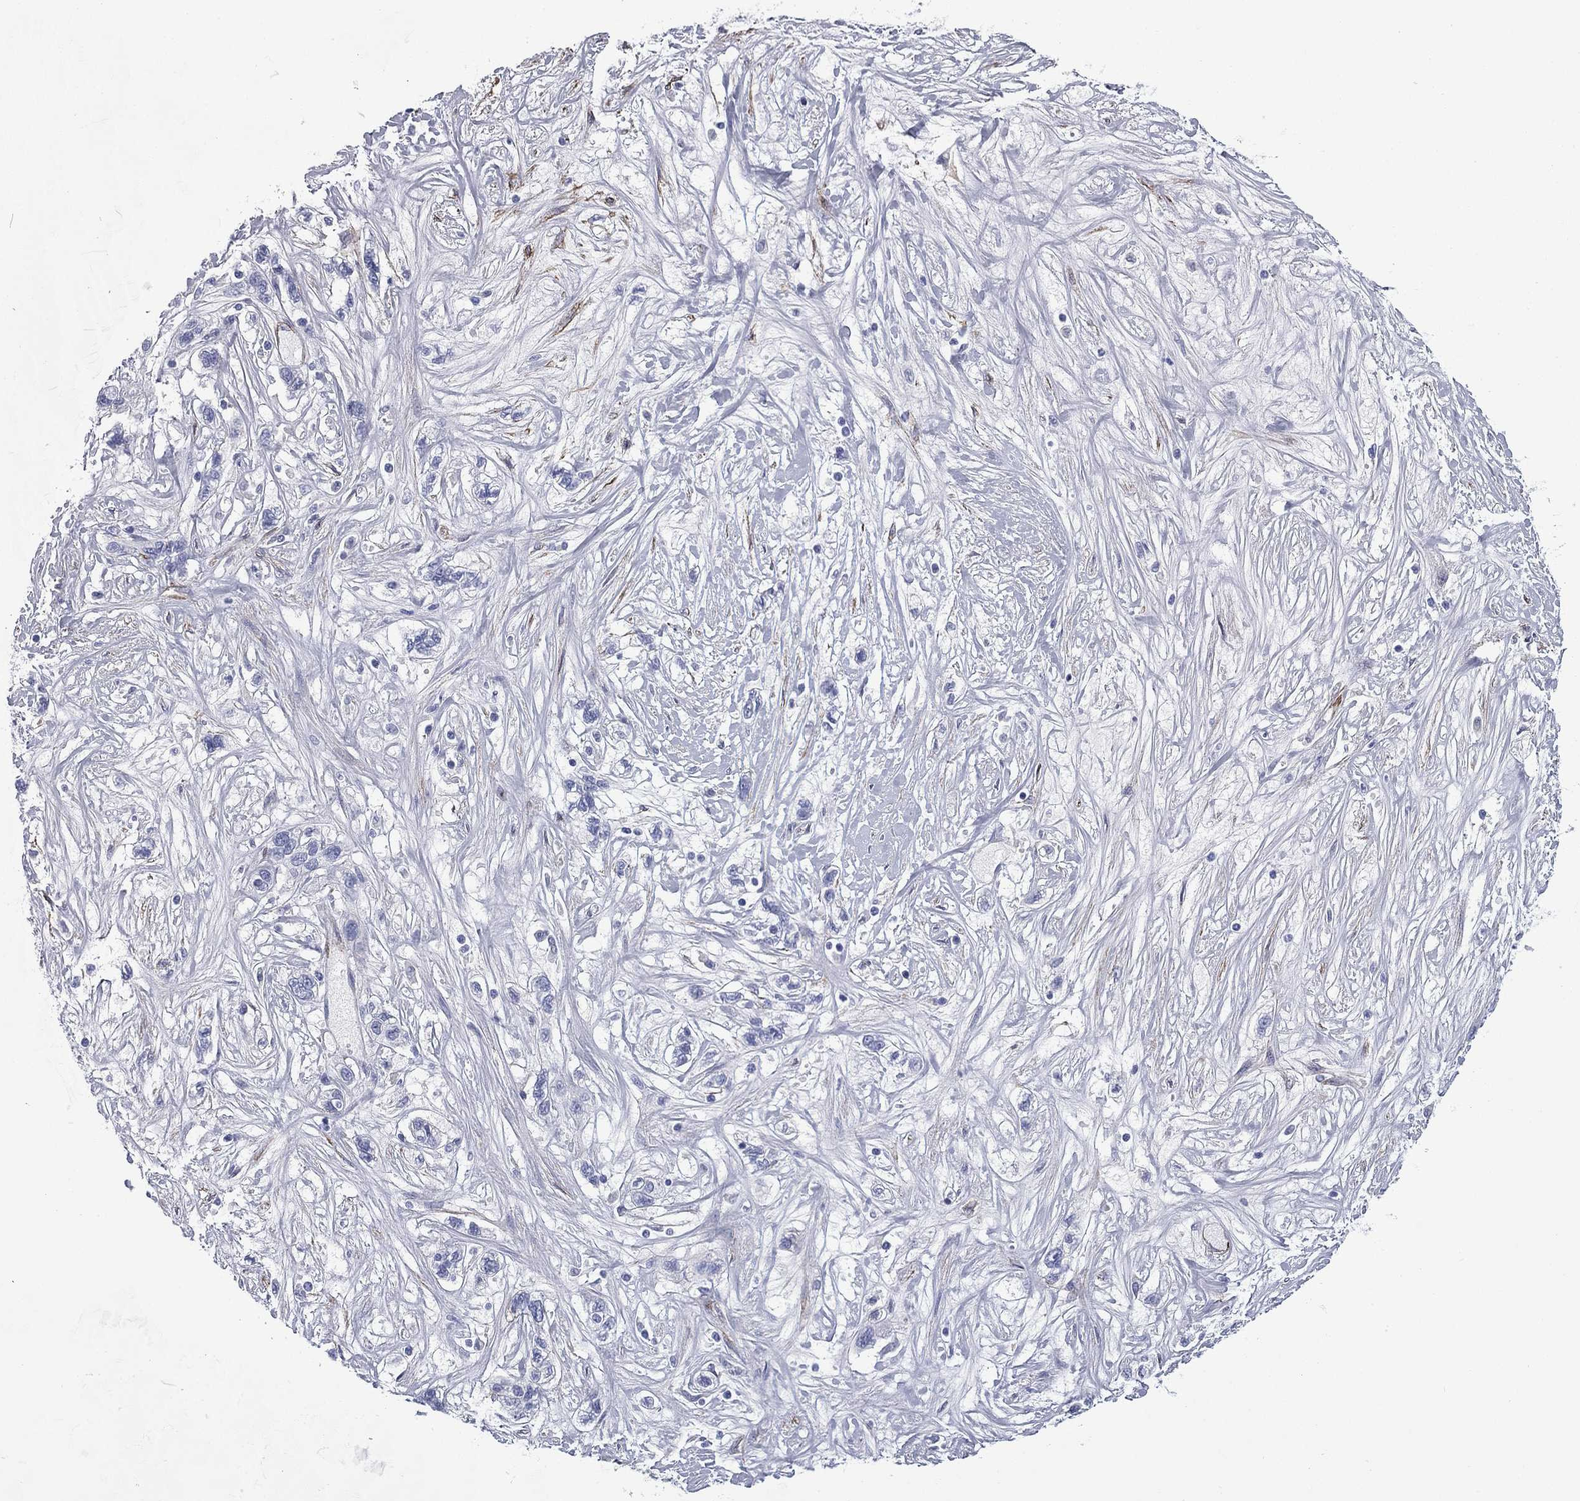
{"staining": {"intensity": "negative", "quantity": "none", "location": "none"}, "tissue": "liver cancer", "cell_type": "Tumor cells", "image_type": "cancer", "snomed": [{"axis": "morphology", "description": "Adenocarcinoma, NOS"}, {"axis": "morphology", "description": "Cholangiocarcinoma"}, {"axis": "topography", "description": "Liver"}], "caption": "Immunohistochemistry photomicrograph of neoplastic tissue: liver cholangiocarcinoma stained with DAB (3,3'-diaminobenzidine) shows no significant protein expression in tumor cells. The staining was performed using DAB to visualize the protein expression in brown, while the nuclei were stained in blue with hematoxylin (Magnification: 20x).", "gene": "CAVIN3", "patient": {"sex": "male", "age": 64}}